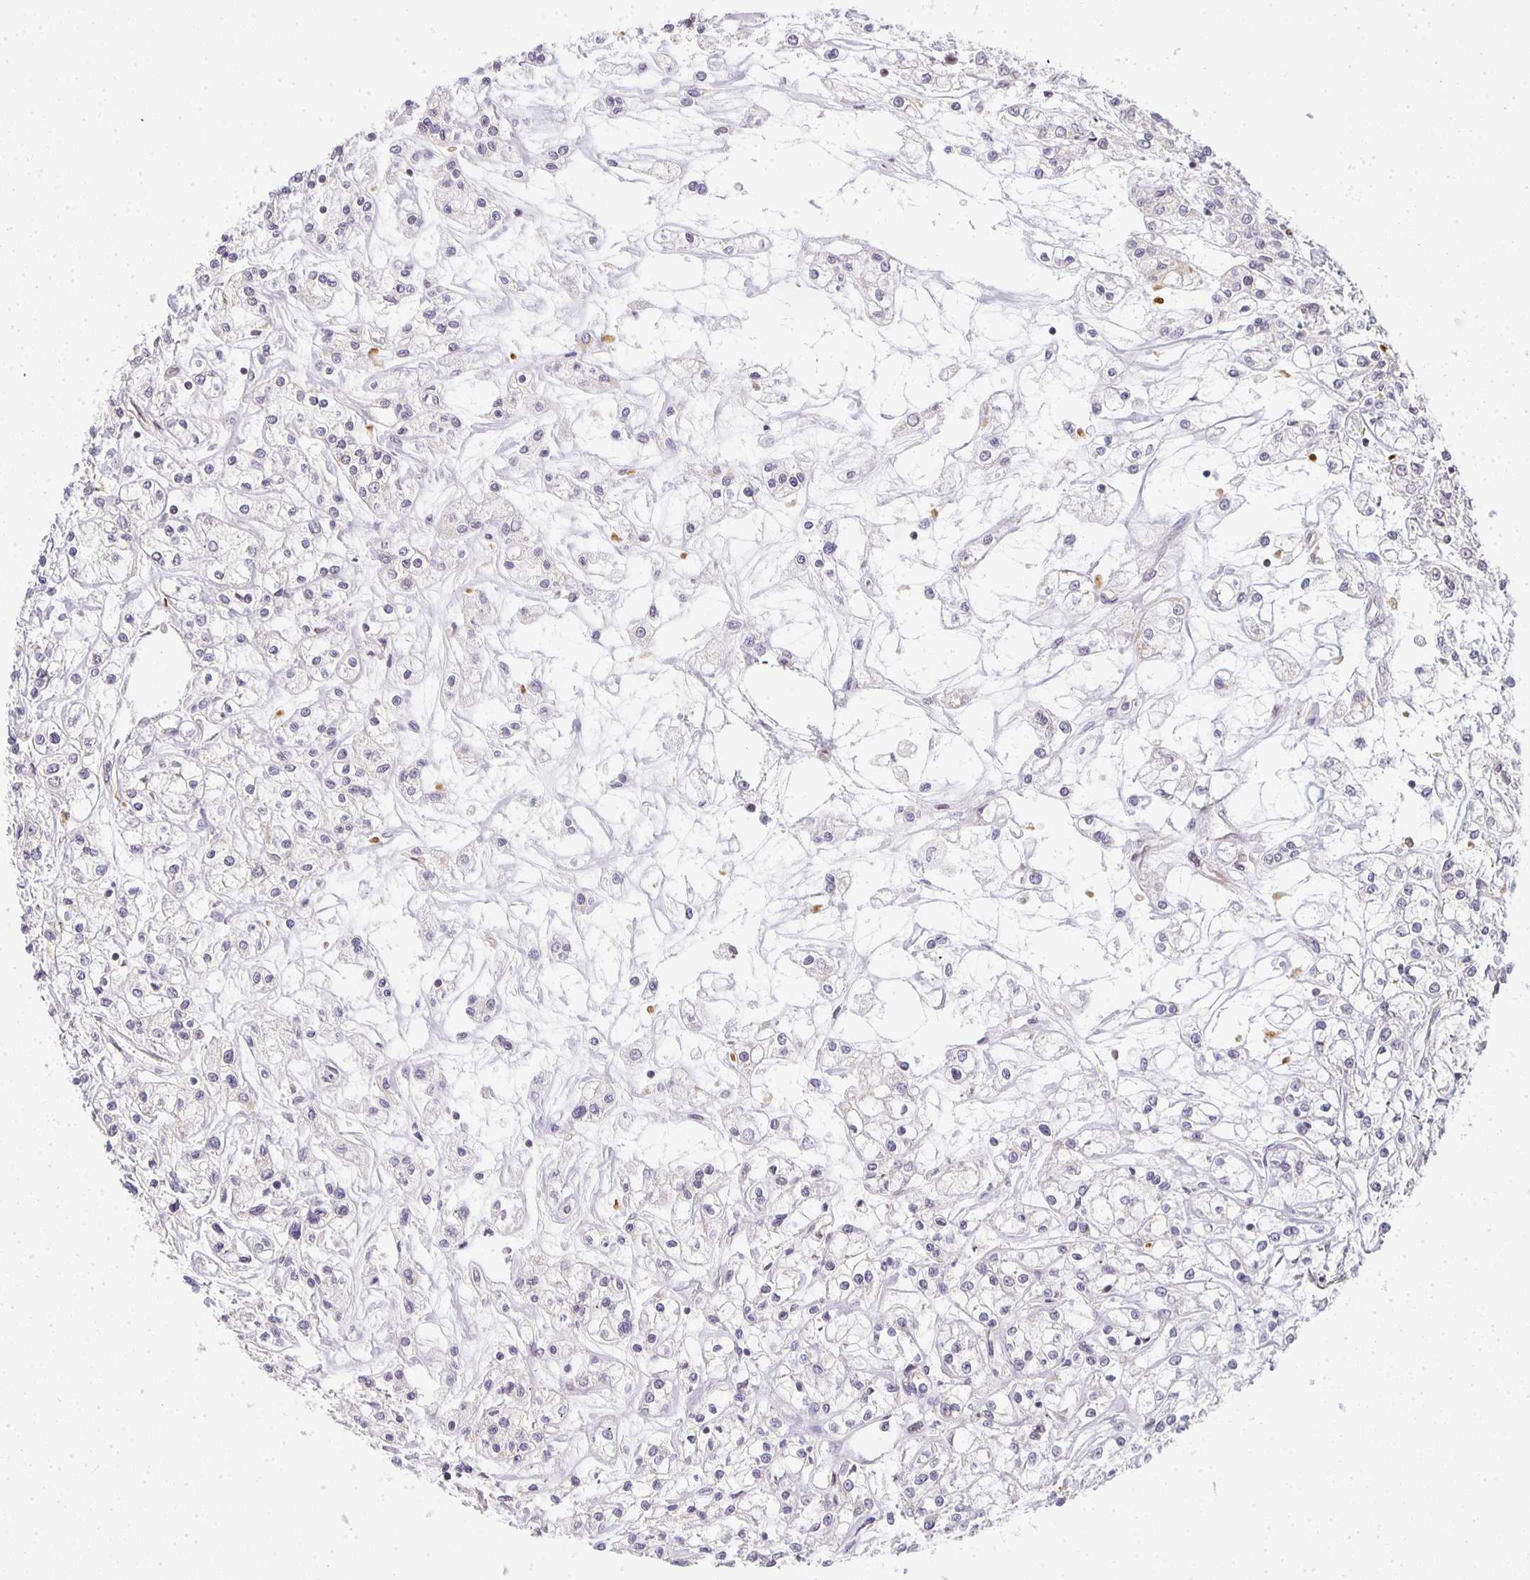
{"staining": {"intensity": "negative", "quantity": "none", "location": "none"}, "tissue": "renal cancer", "cell_type": "Tumor cells", "image_type": "cancer", "snomed": [{"axis": "morphology", "description": "Adenocarcinoma, NOS"}, {"axis": "topography", "description": "Kidney"}], "caption": "IHC of renal cancer displays no positivity in tumor cells.", "gene": "SMARCA2", "patient": {"sex": "female", "age": 59}}